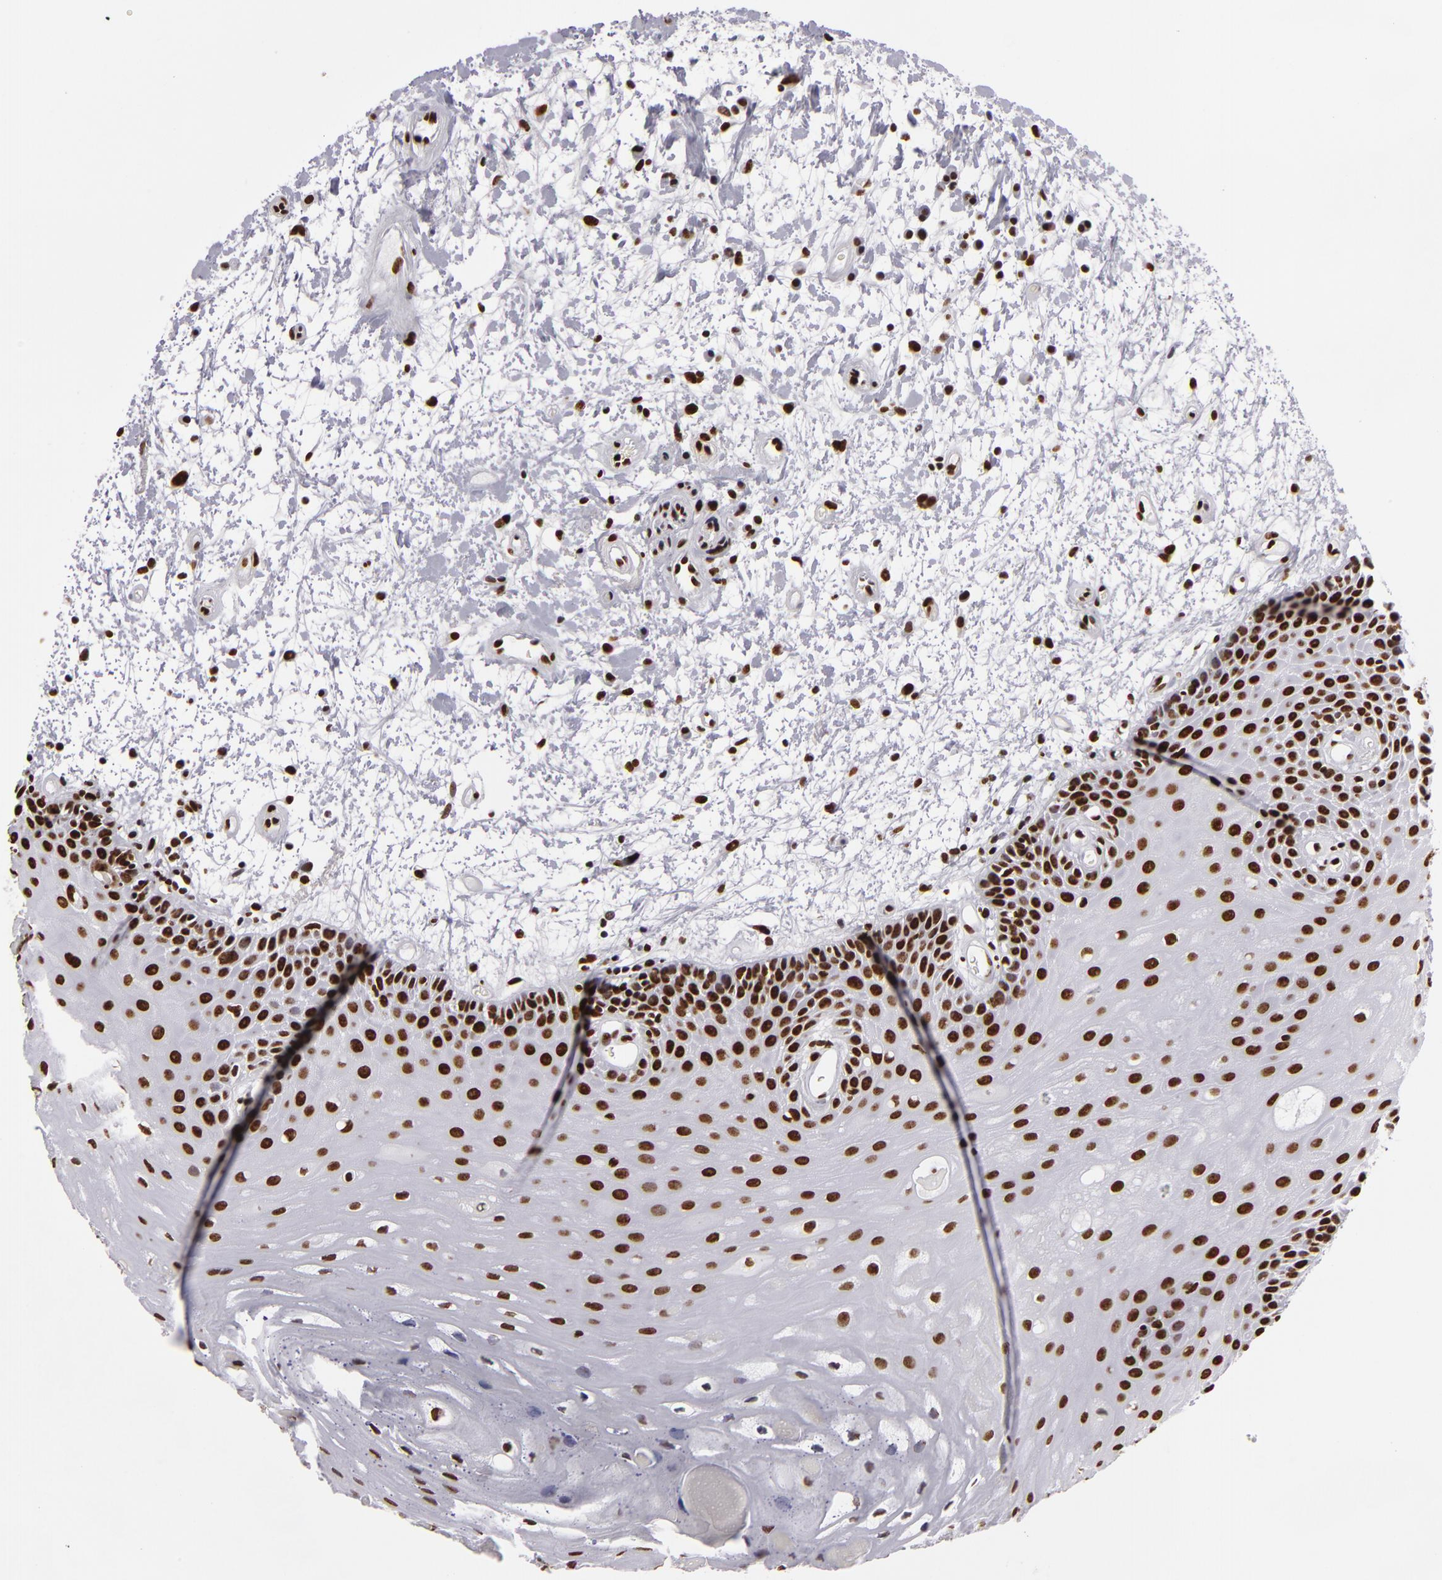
{"staining": {"intensity": "strong", "quantity": ">75%", "location": "nuclear"}, "tissue": "oral mucosa", "cell_type": "Squamous epithelial cells", "image_type": "normal", "snomed": [{"axis": "morphology", "description": "Normal tissue, NOS"}, {"axis": "topography", "description": "Oral tissue"}], "caption": "Immunohistochemistry photomicrograph of benign oral mucosa: human oral mucosa stained using IHC shows high levels of strong protein expression localized specifically in the nuclear of squamous epithelial cells, appearing as a nuclear brown color.", "gene": "SAFB", "patient": {"sex": "female", "age": 79}}